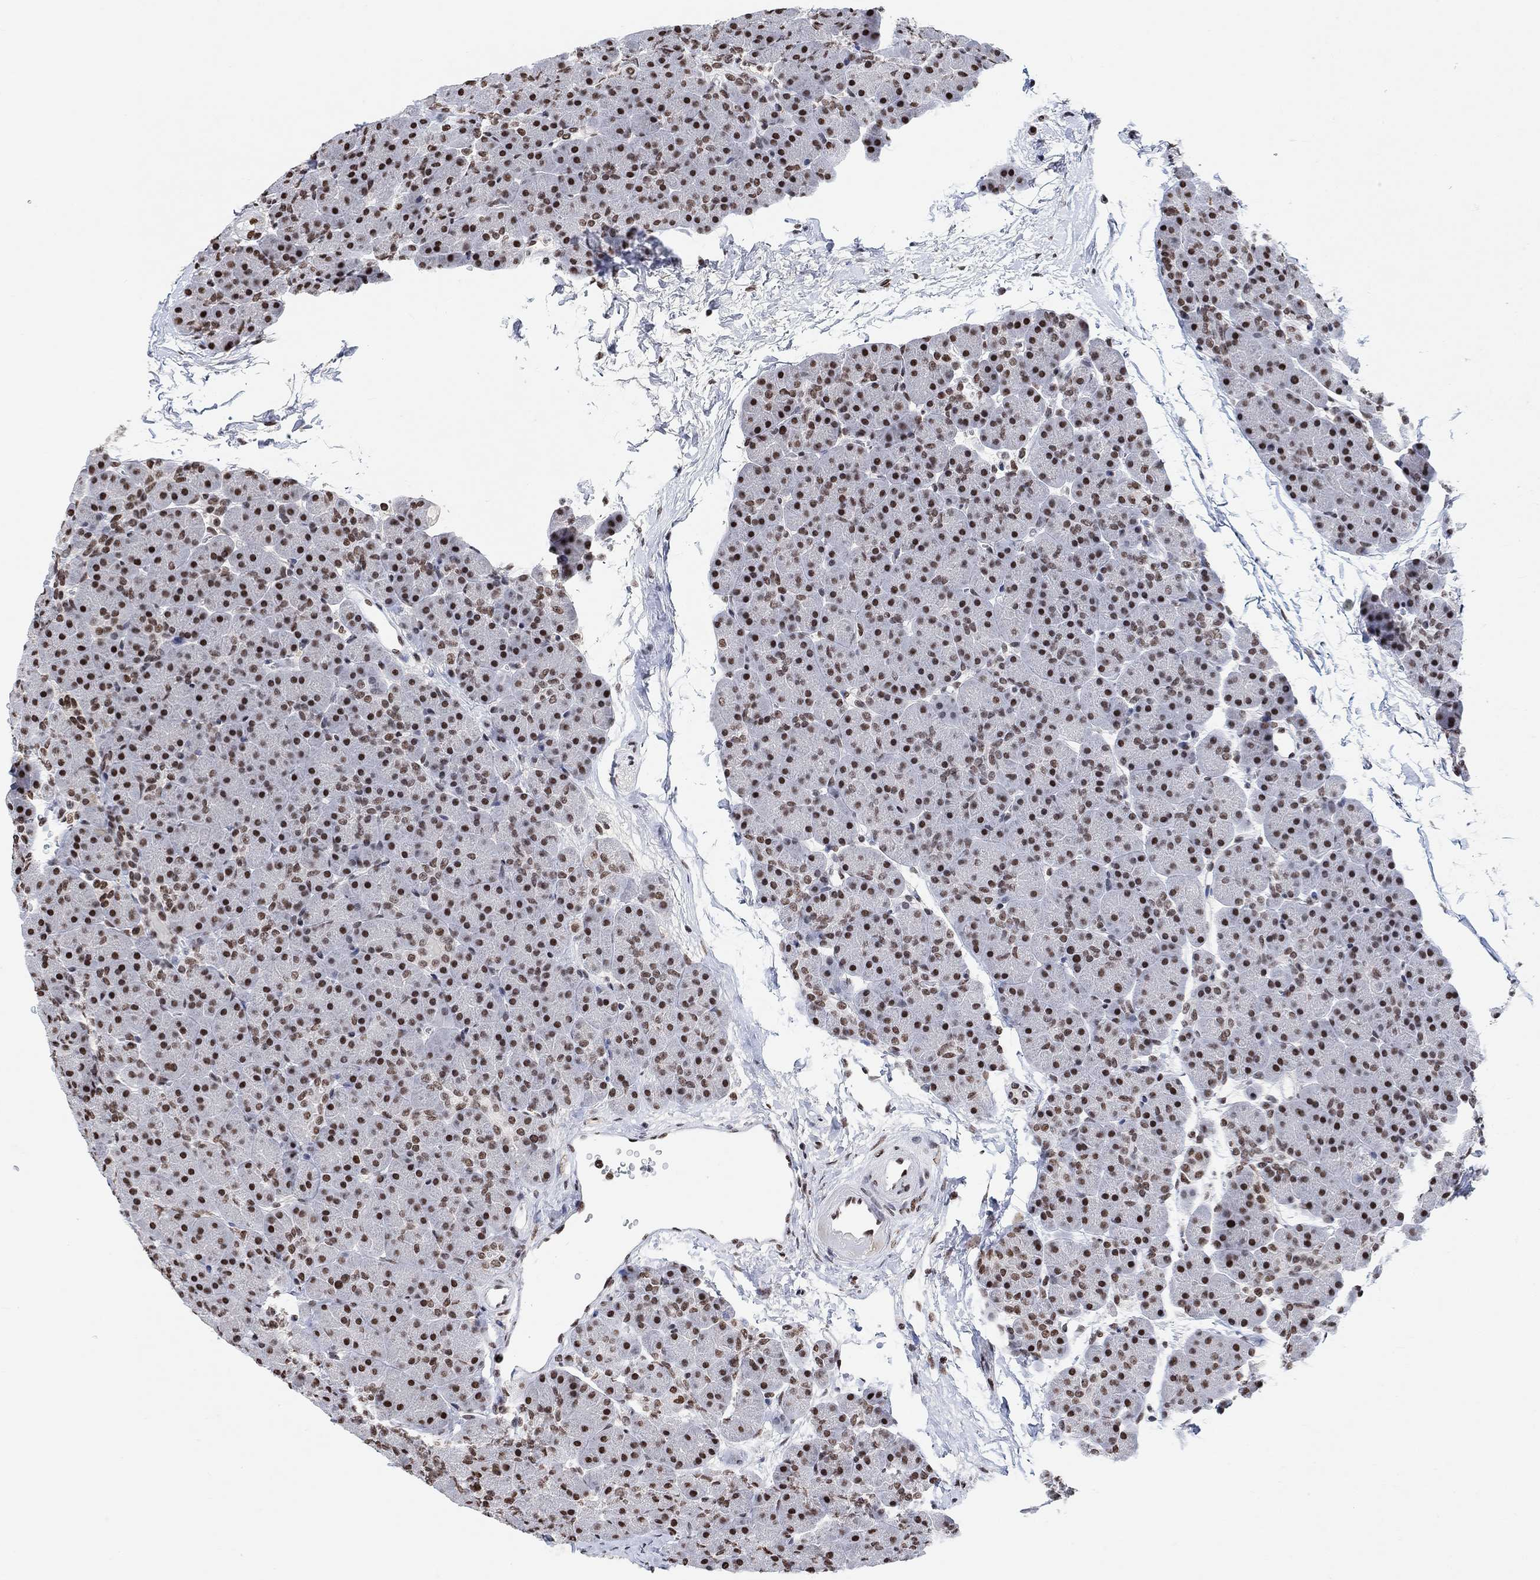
{"staining": {"intensity": "strong", "quantity": "25%-75%", "location": "nuclear"}, "tissue": "pancreas", "cell_type": "Exocrine glandular cells", "image_type": "normal", "snomed": [{"axis": "morphology", "description": "Normal tissue, NOS"}, {"axis": "topography", "description": "Pancreas"}], "caption": "Unremarkable pancreas shows strong nuclear positivity in about 25%-75% of exocrine glandular cells, visualized by immunohistochemistry.", "gene": "USP39", "patient": {"sex": "female", "age": 44}}